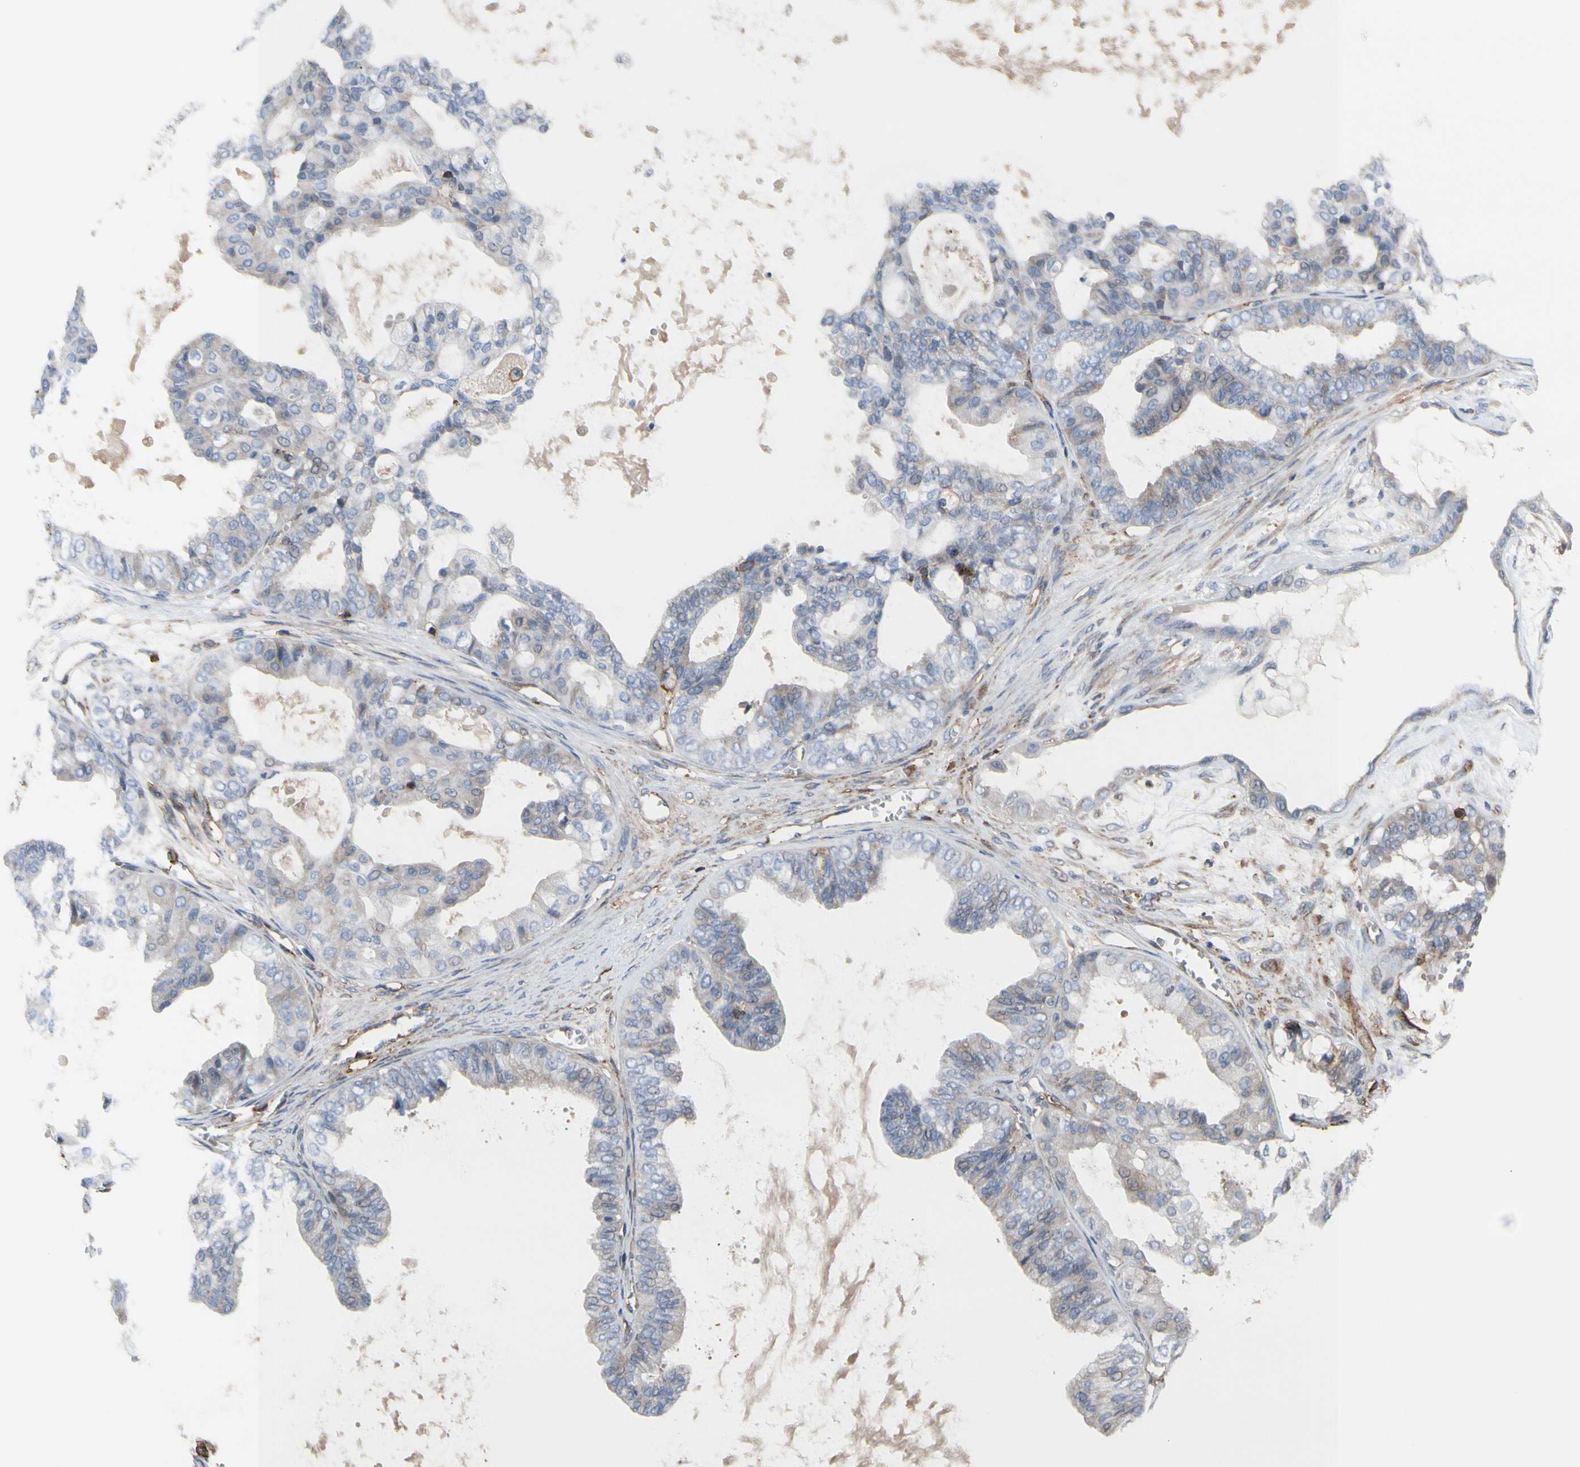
{"staining": {"intensity": "weak", "quantity": ">75%", "location": "cytoplasmic/membranous"}, "tissue": "ovarian cancer", "cell_type": "Tumor cells", "image_type": "cancer", "snomed": [{"axis": "morphology", "description": "Carcinoma, NOS"}, {"axis": "morphology", "description": "Carcinoma, endometroid"}, {"axis": "topography", "description": "Ovary"}], "caption": "This photomicrograph displays IHC staining of human ovarian cancer, with low weak cytoplasmic/membranous staining in about >75% of tumor cells.", "gene": "ANXA6", "patient": {"sex": "female", "age": 50}}